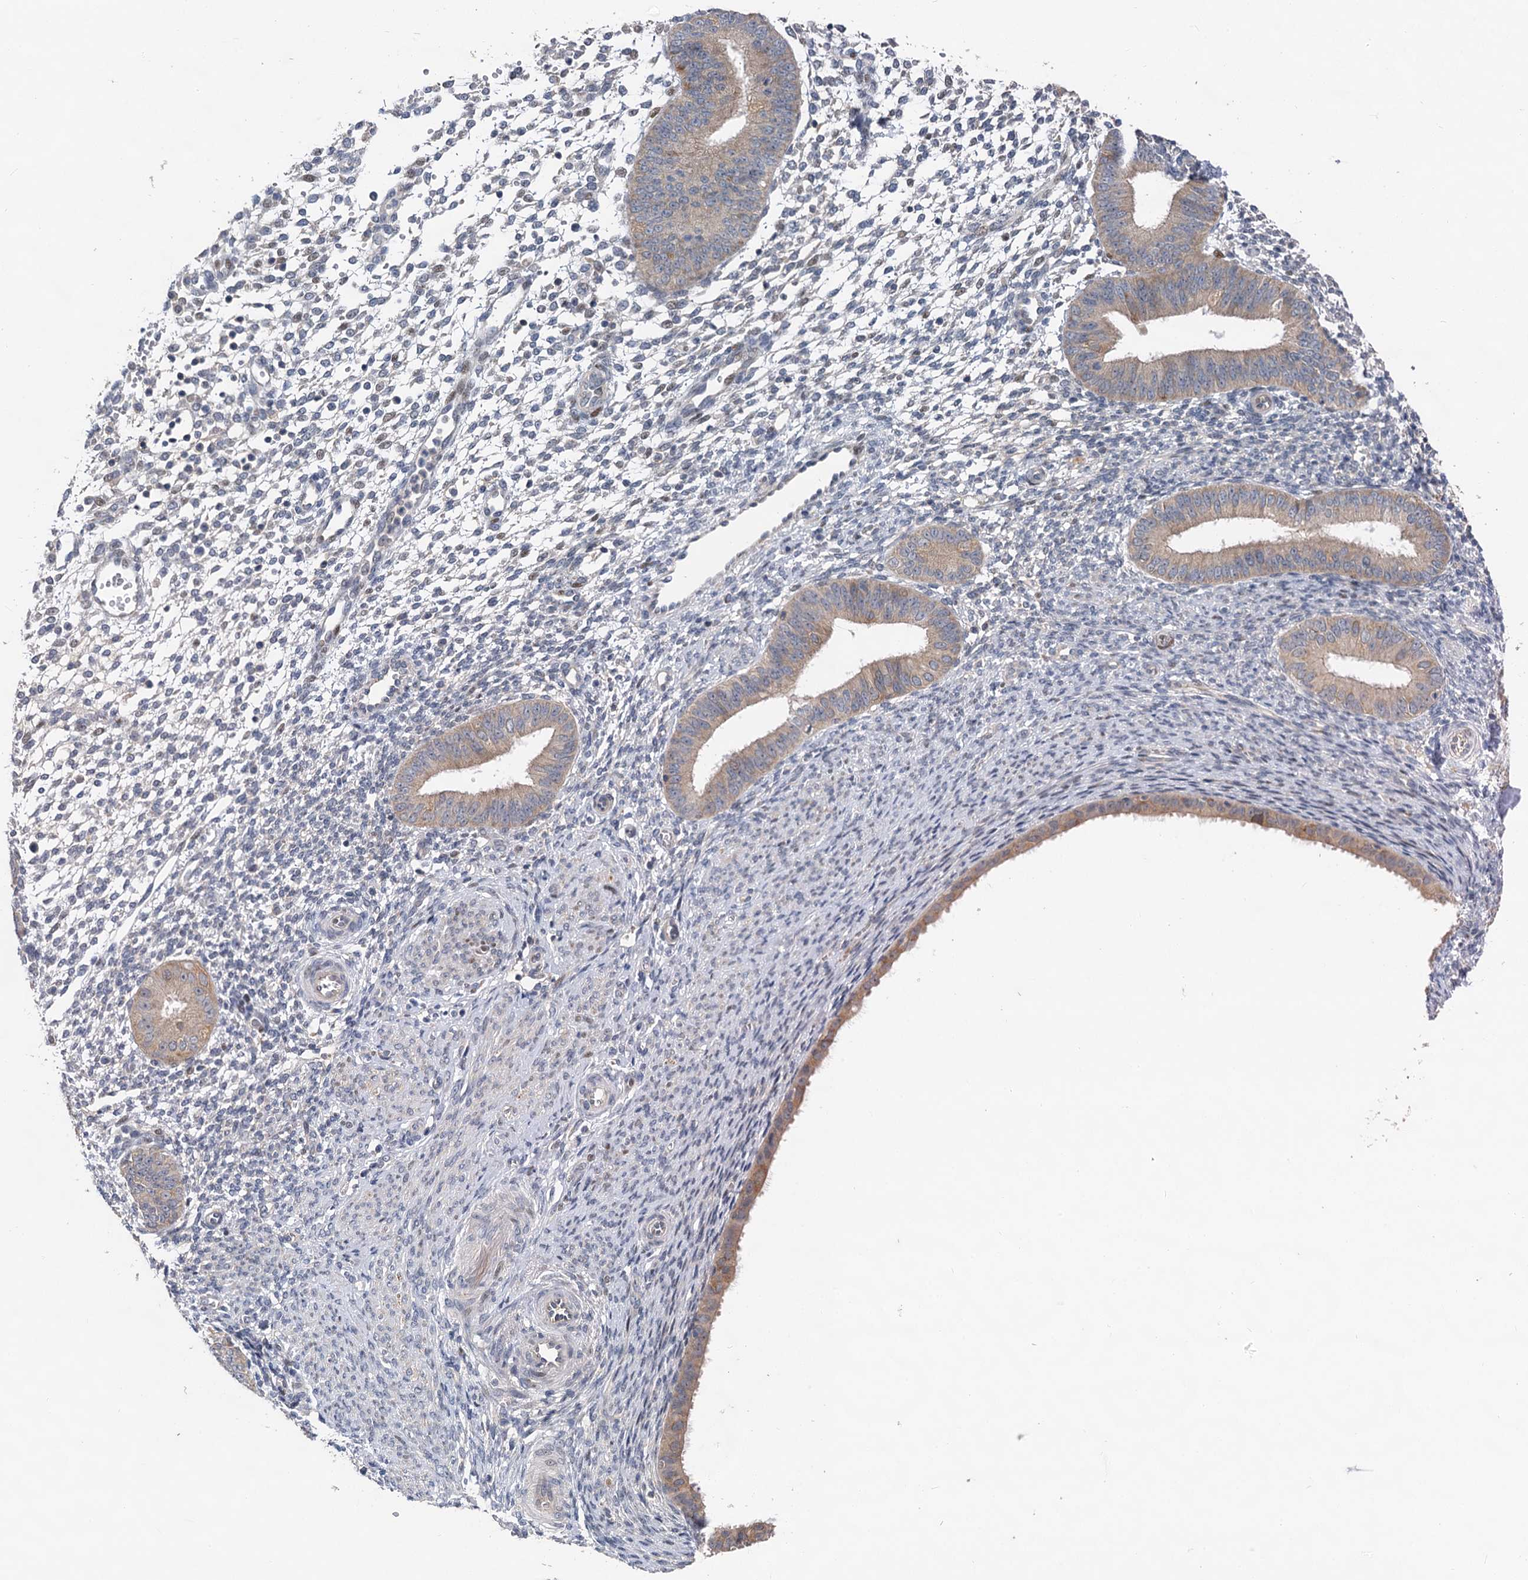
{"staining": {"intensity": "negative", "quantity": "none", "location": "none"}, "tissue": "endometrium", "cell_type": "Cells in endometrial stroma", "image_type": "normal", "snomed": [{"axis": "morphology", "description": "Normal tissue, NOS"}, {"axis": "topography", "description": "Uterus"}, {"axis": "topography", "description": "Endometrium"}], "caption": "DAB (3,3'-diaminobenzidine) immunohistochemical staining of benign human endometrium shows no significant staining in cells in endometrial stroma.", "gene": "TMEM39A", "patient": {"sex": "female", "age": 48}}